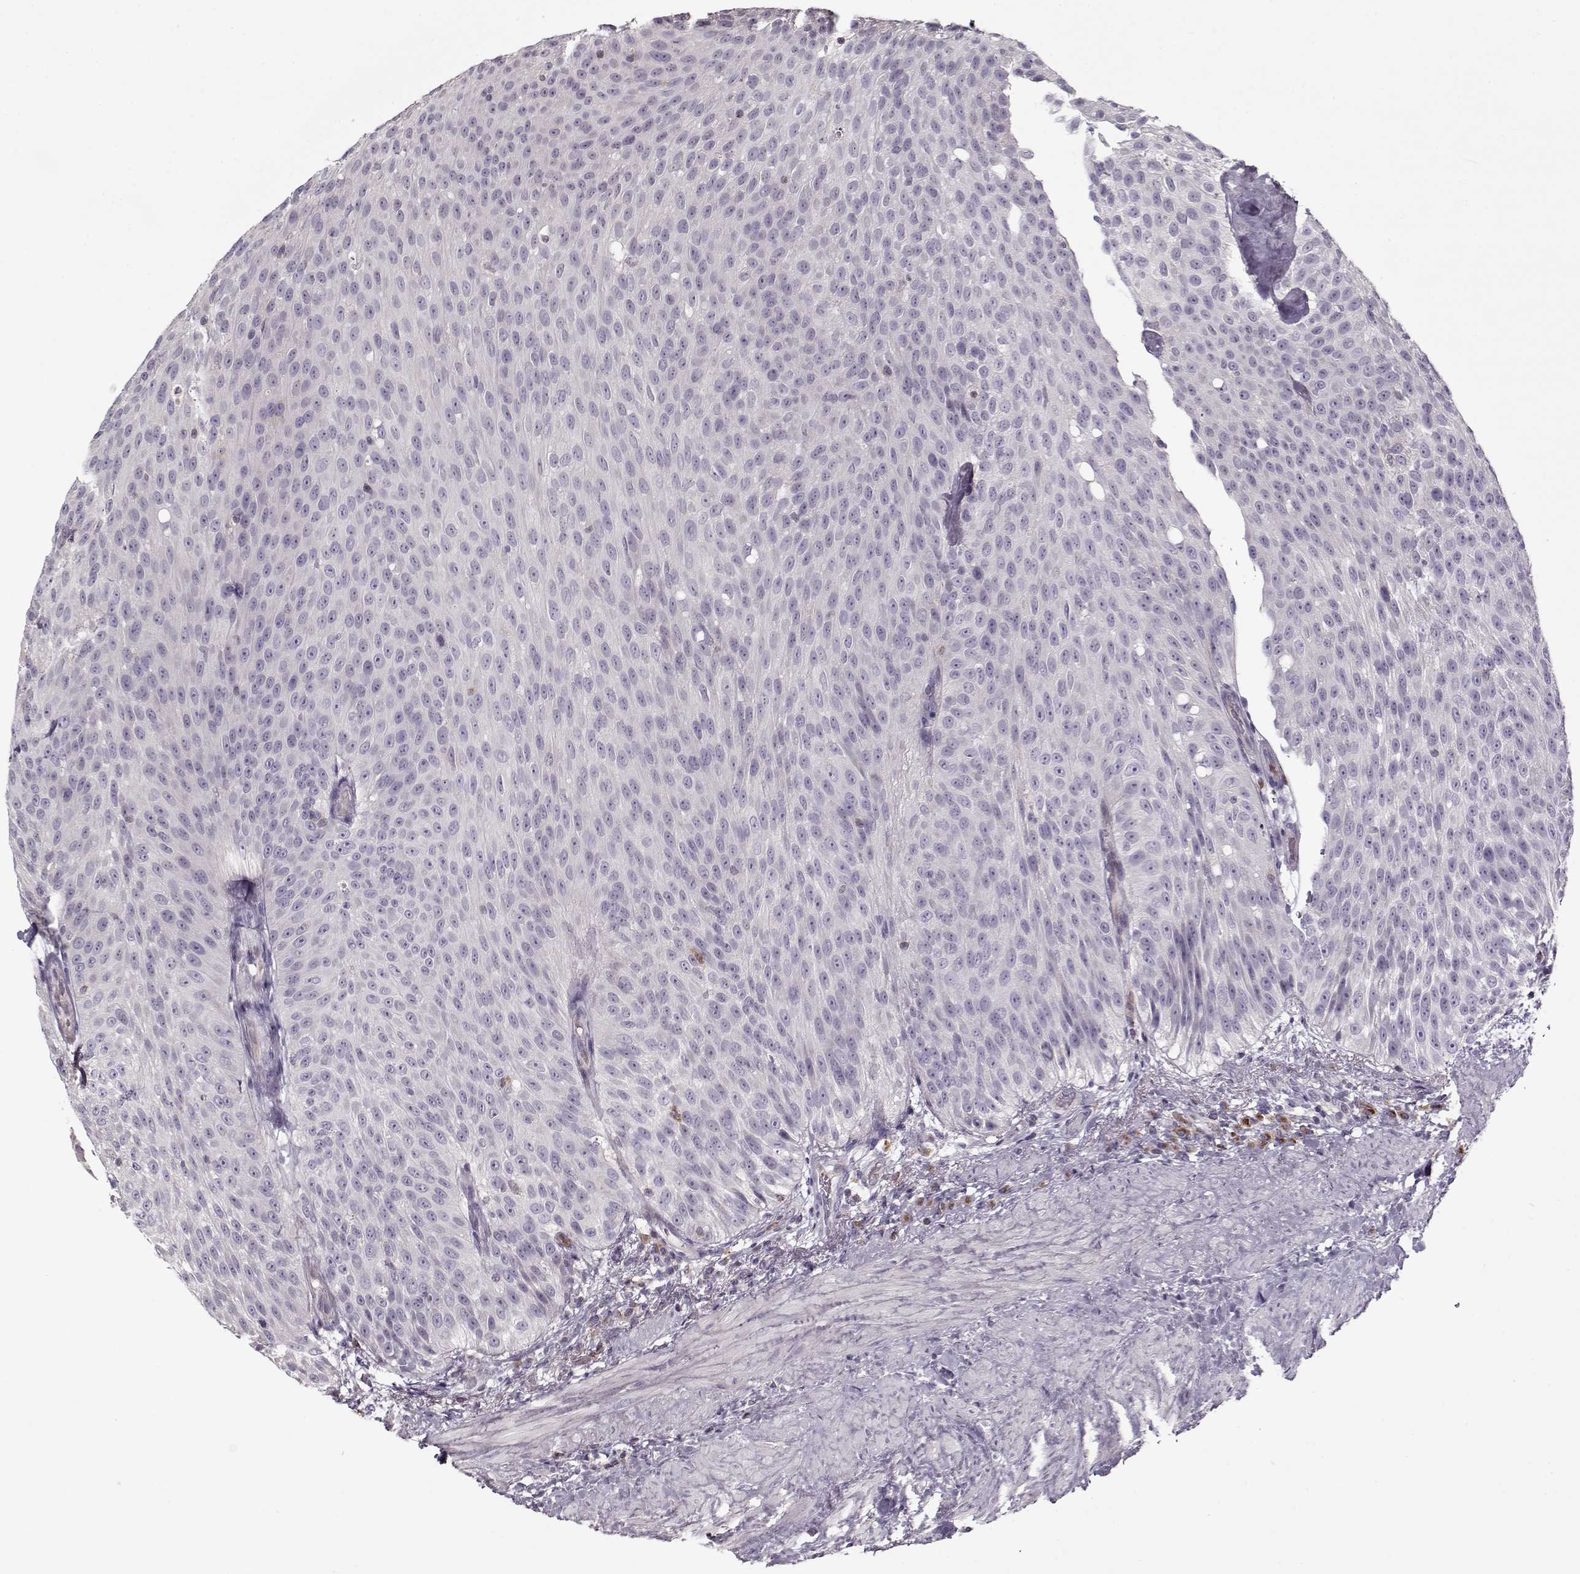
{"staining": {"intensity": "negative", "quantity": "none", "location": "none"}, "tissue": "urothelial cancer", "cell_type": "Tumor cells", "image_type": "cancer", "snomed": [{"axis": "morphology", "description": "Urothelial carcinoma, Low grade"}, {"axis": "topography", "description": "Urinary bladder"}], "caption": "The image exhibits no significant staining in tumor cells of urothelial carcinoma (low-grade).", "gene": "UNC13D", "patient": {"sex": "male", "age": 78}}